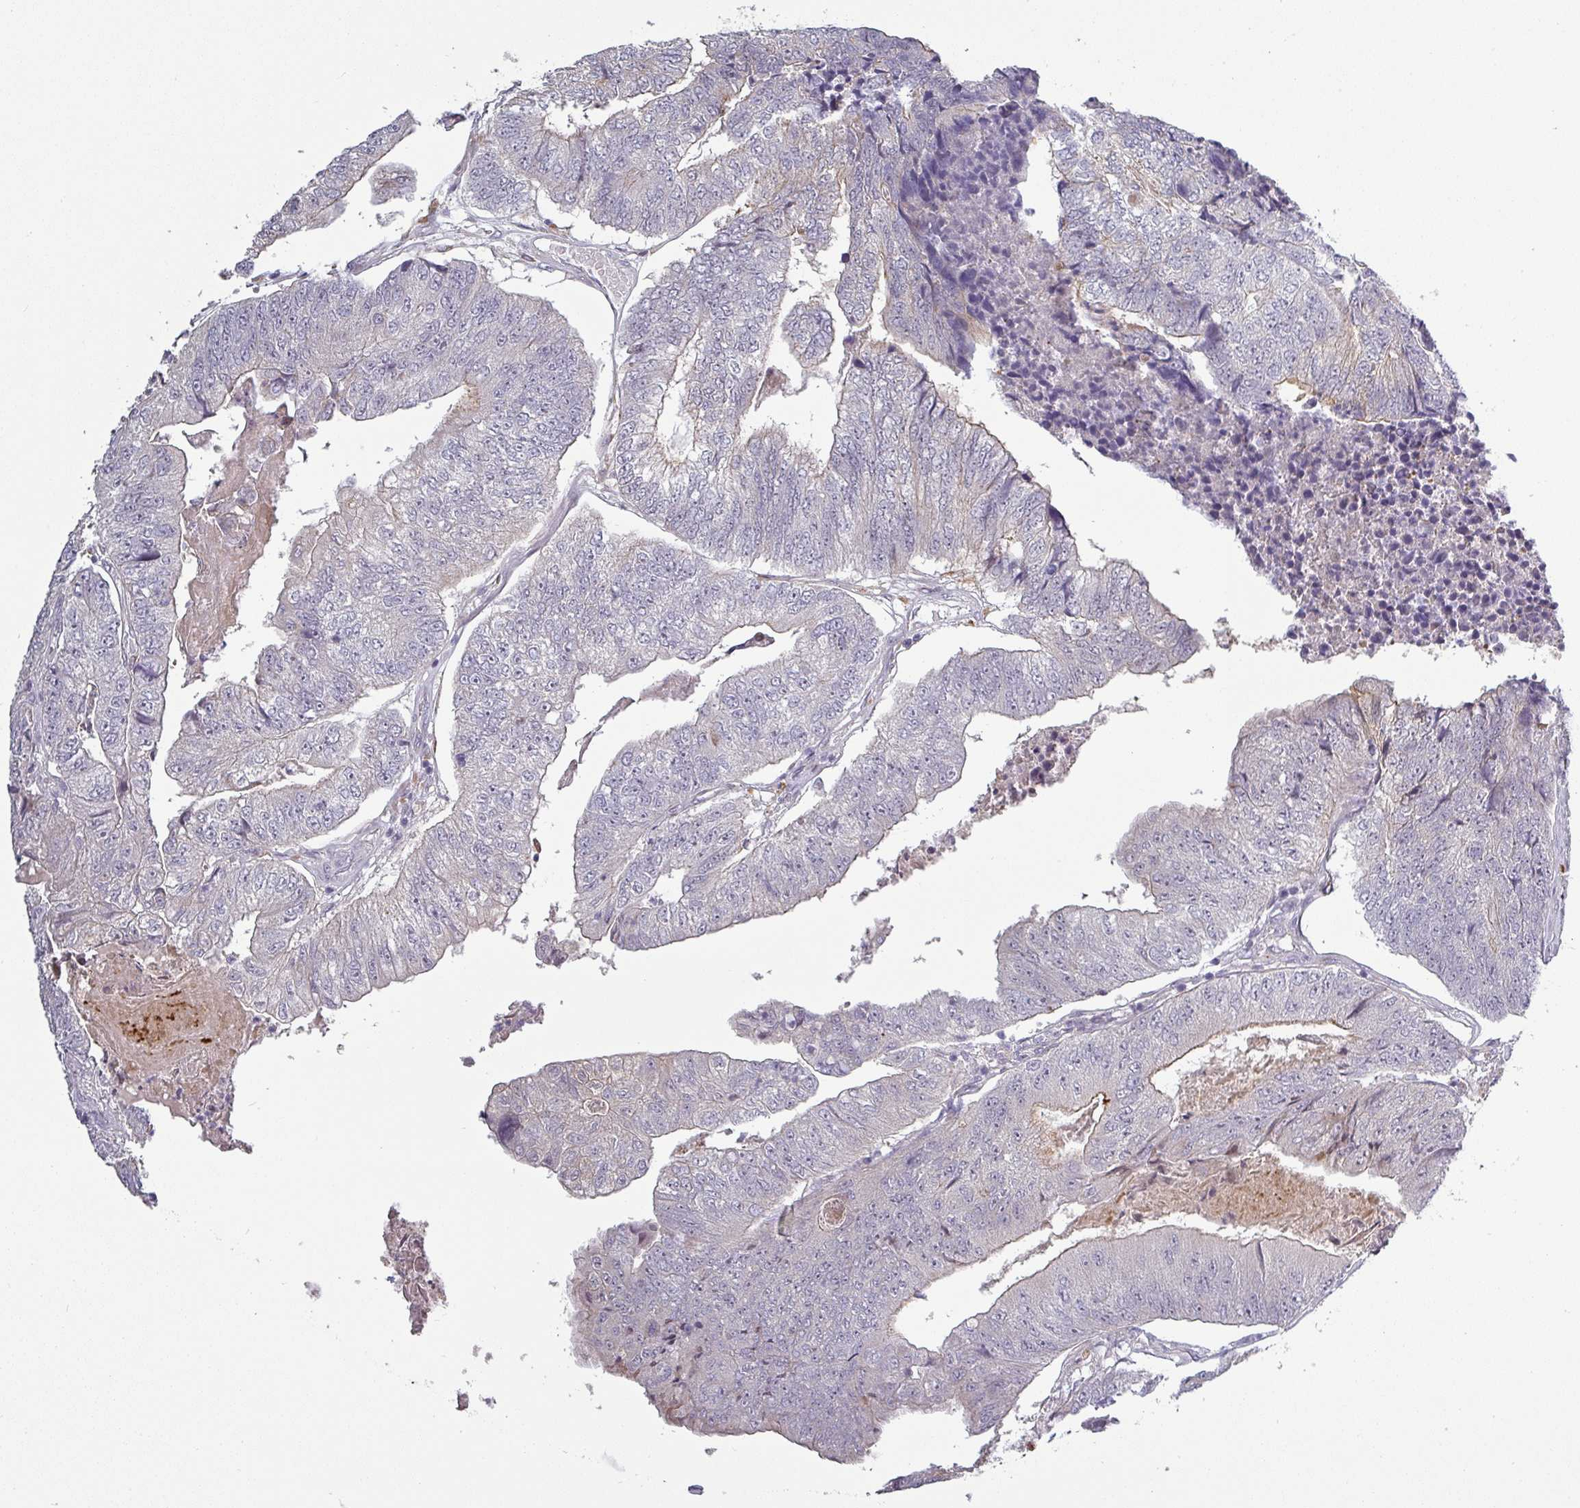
{"staining": {"intensity": "weak", "quantity": "<25%", "location": "cytoplasmic/membranous"}, "tissue": "colorectal cancer", "cell_type": "Tumor cells", "image_type": "cancer", "snomed": [{"axis": "morphology", "description": "Adenocarcinoma, NOS"}, {"axis": "topography", "description": "Colon"}], "caption": "IHC of colorectal adenocarcinoma reveals no staining in tumor cells.", "gene": "C2orf16", "patient": {"sex": "female", "age": 67}}